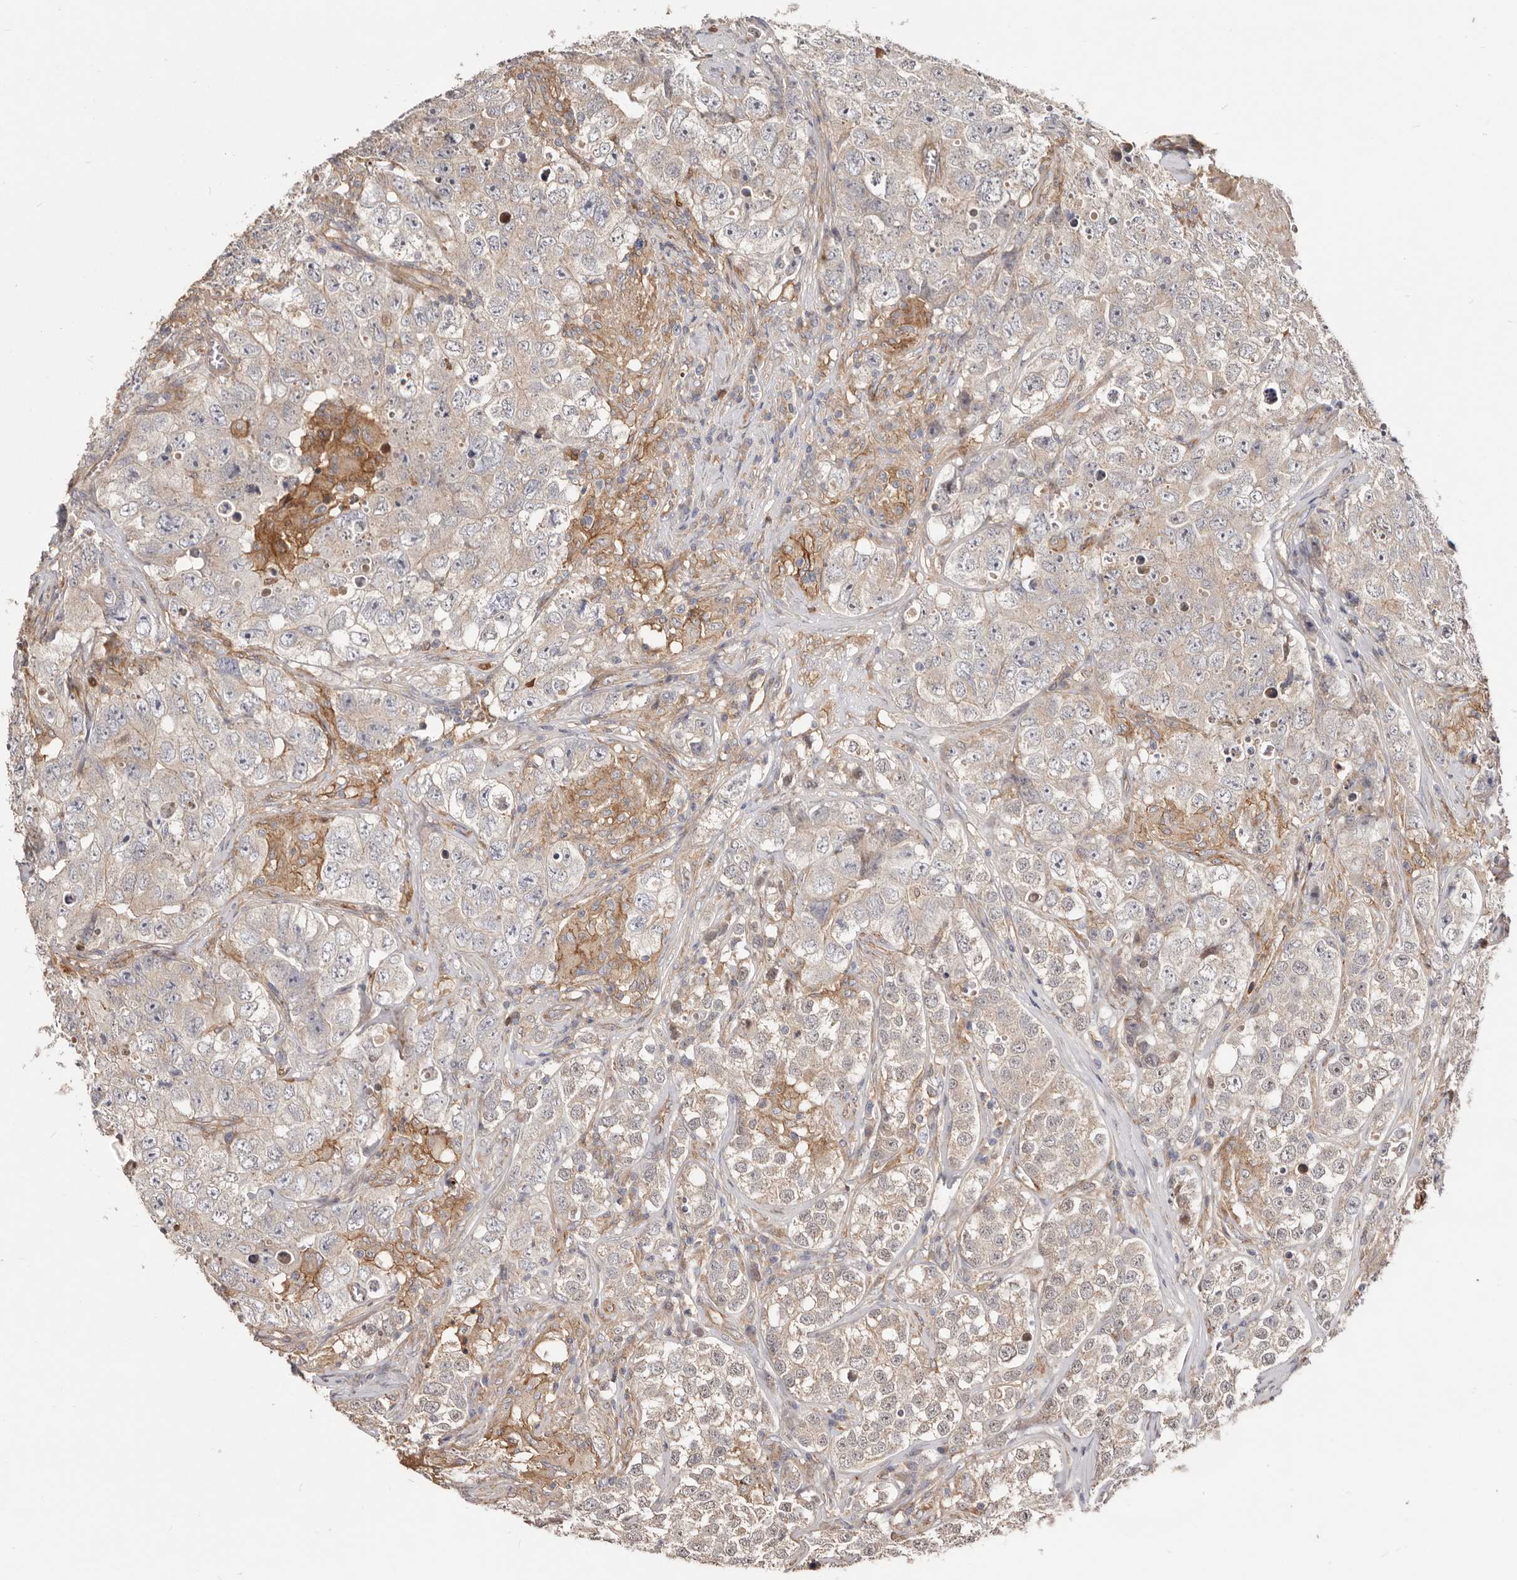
{"staining": {"intensity": "negative", "quantity": "none", "location": "none"}, "tissue": "testis cancer", "cell_type": "Tumor cells", "image_type": "cancer", "snomed": [{"axis": "morphology", "description": "Seminoma, NOS"}, {"axis": "morphology", "description": "Carcinoma, Embryonal, NOS"}, {"axis": "topography", "description": "Testis"}], "caption": "A photomicrograph of human testis cancer is negative for staining in tumor cells.", "gene": "LRRC25", "patient": {"sex": "male", "age": 43}}